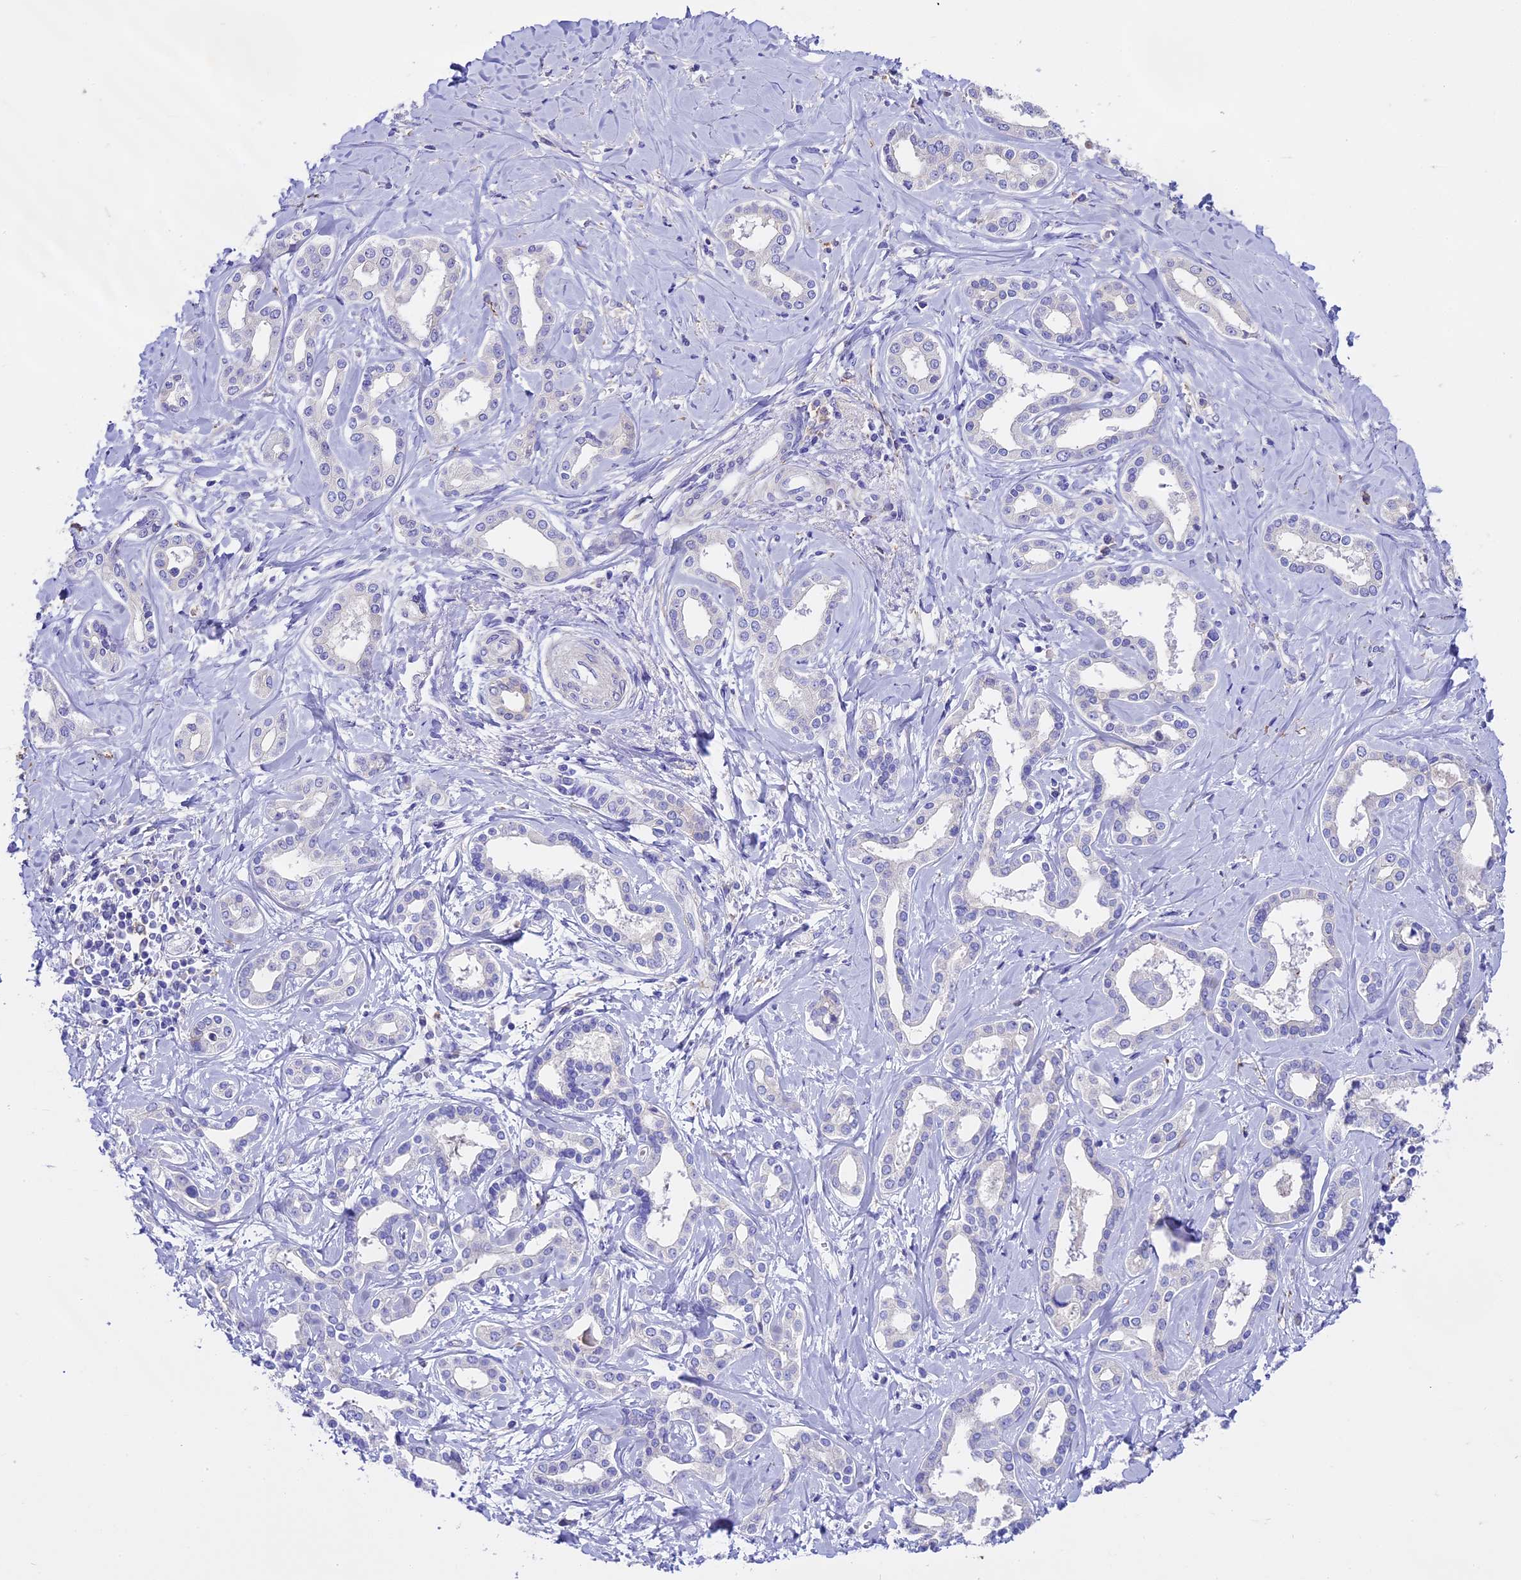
{"staining": {"intensity": "negative", "quantity": "none", "location": "none"}, "tissue": "liver cancer", "cell_type": "Tumor cells", "image_type": "cancer", "snomed": [{"axis": "morphology", "description": "Cholangiocarcinoma"}, {"axis": "topography", "description": "Liver"}], "caption": "This is a image of immunohistochemistry staining of liver cholangiocarcinoma, which shows no staining in tumor cells. (Brightfield microscopy of DAB immunohistochemistry (IHC) at high magnification).", "gene": "NOD2", "patient": {"sex": "female", "age": 77}}